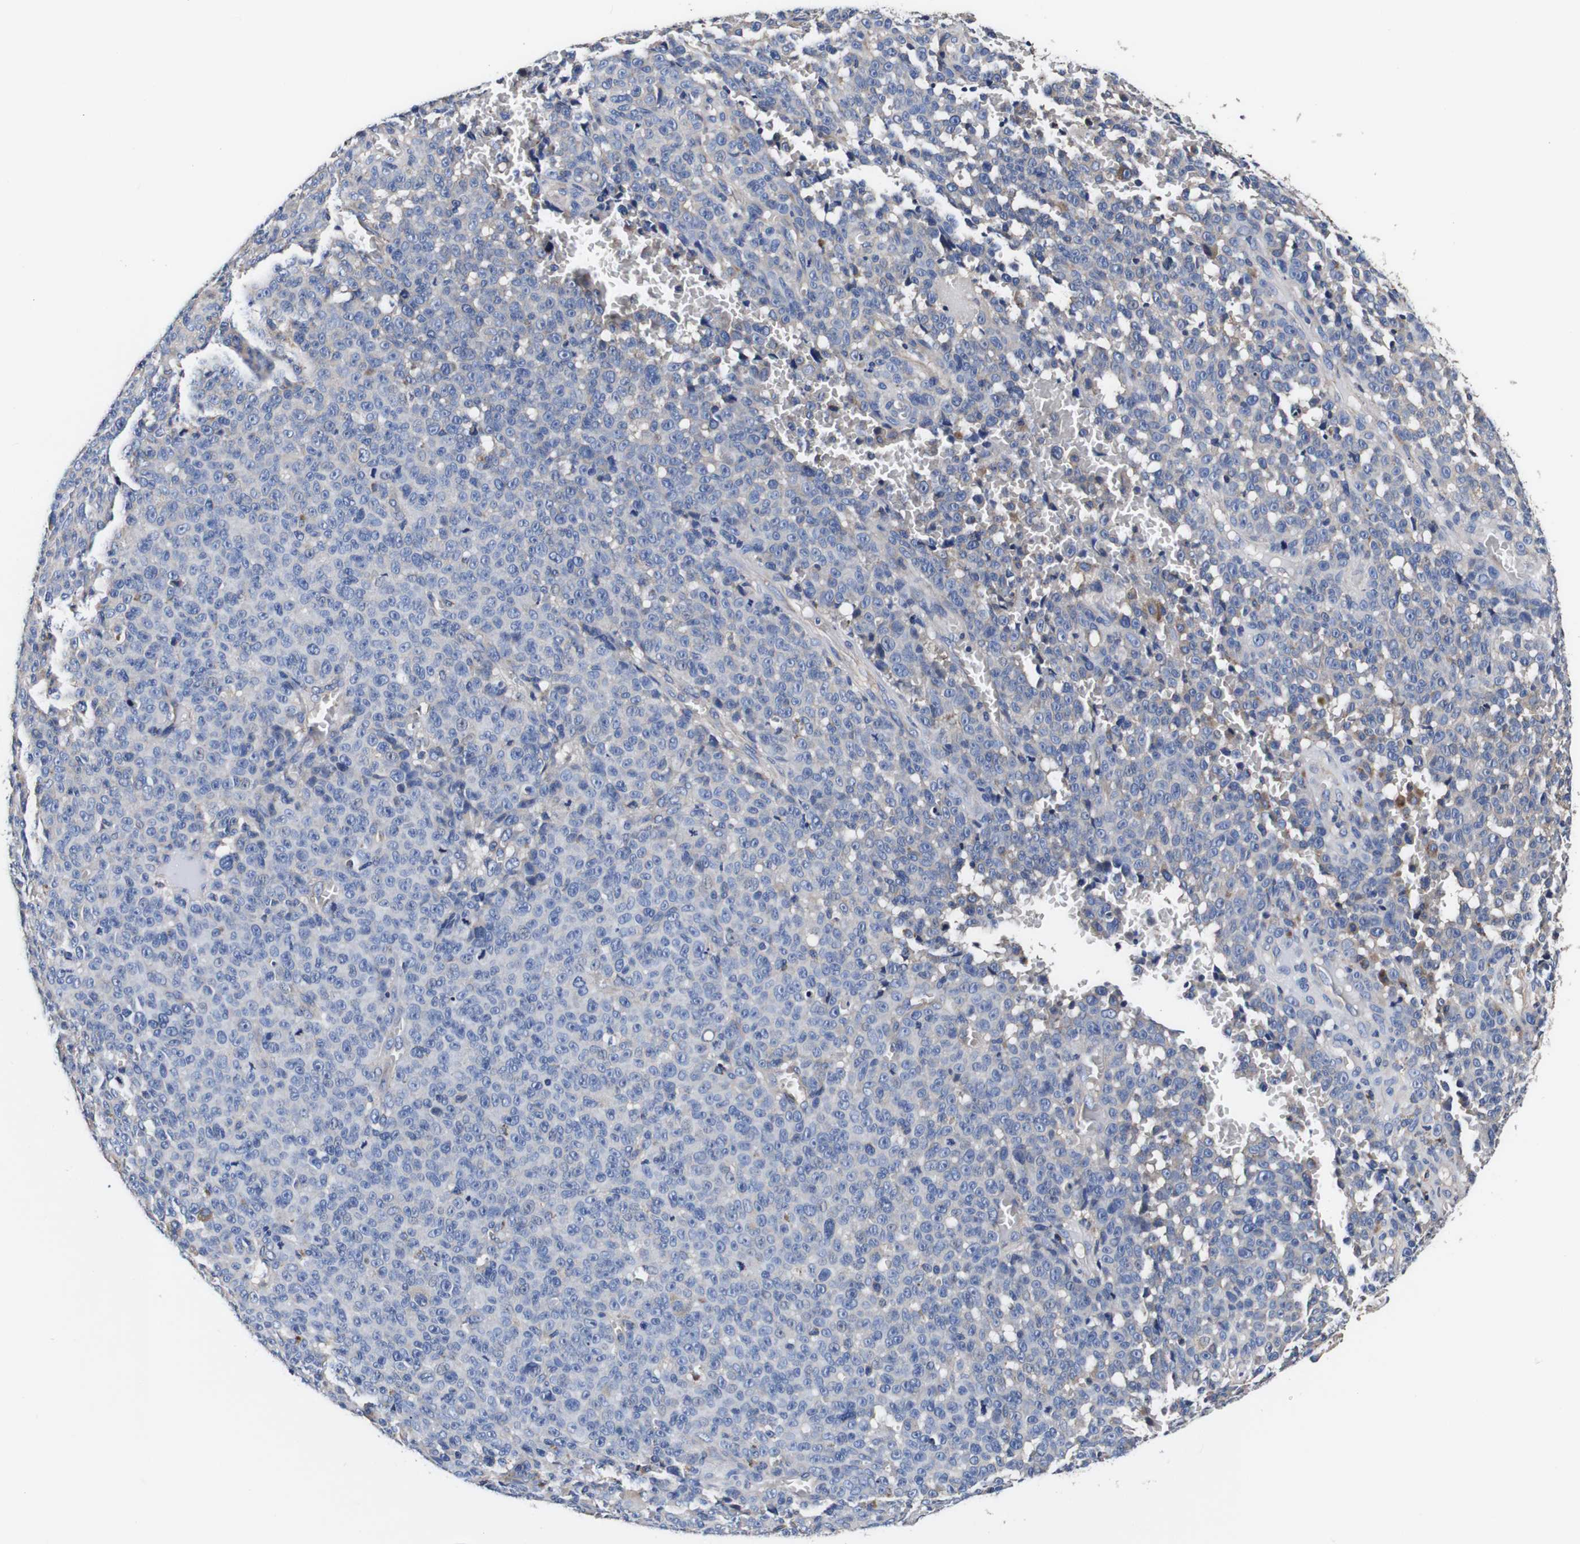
{"staining": {"intensity": "negative", "quantity": "none", "location": "none"}, "tissue": "melanoma", "cell_type": "Tumor cells", "image_type": "cancer", "snomed": [{"axis": "morphology", "description": "Malignant melanoma, NOS"}, {"axis": "topography", "description": "Skin"}], "caption": "This photomicrograph is of melanoma stained with IHC to label a protein in brown with the nuclei are counter-stained blue. There is no expression in tumor cells. The staining is performed using DAB brown chromogen with nuclei counter-stained in using hematoxylin.", "gene": "PDCD6IP", "patient": {"sex": "female", "age": 82}}